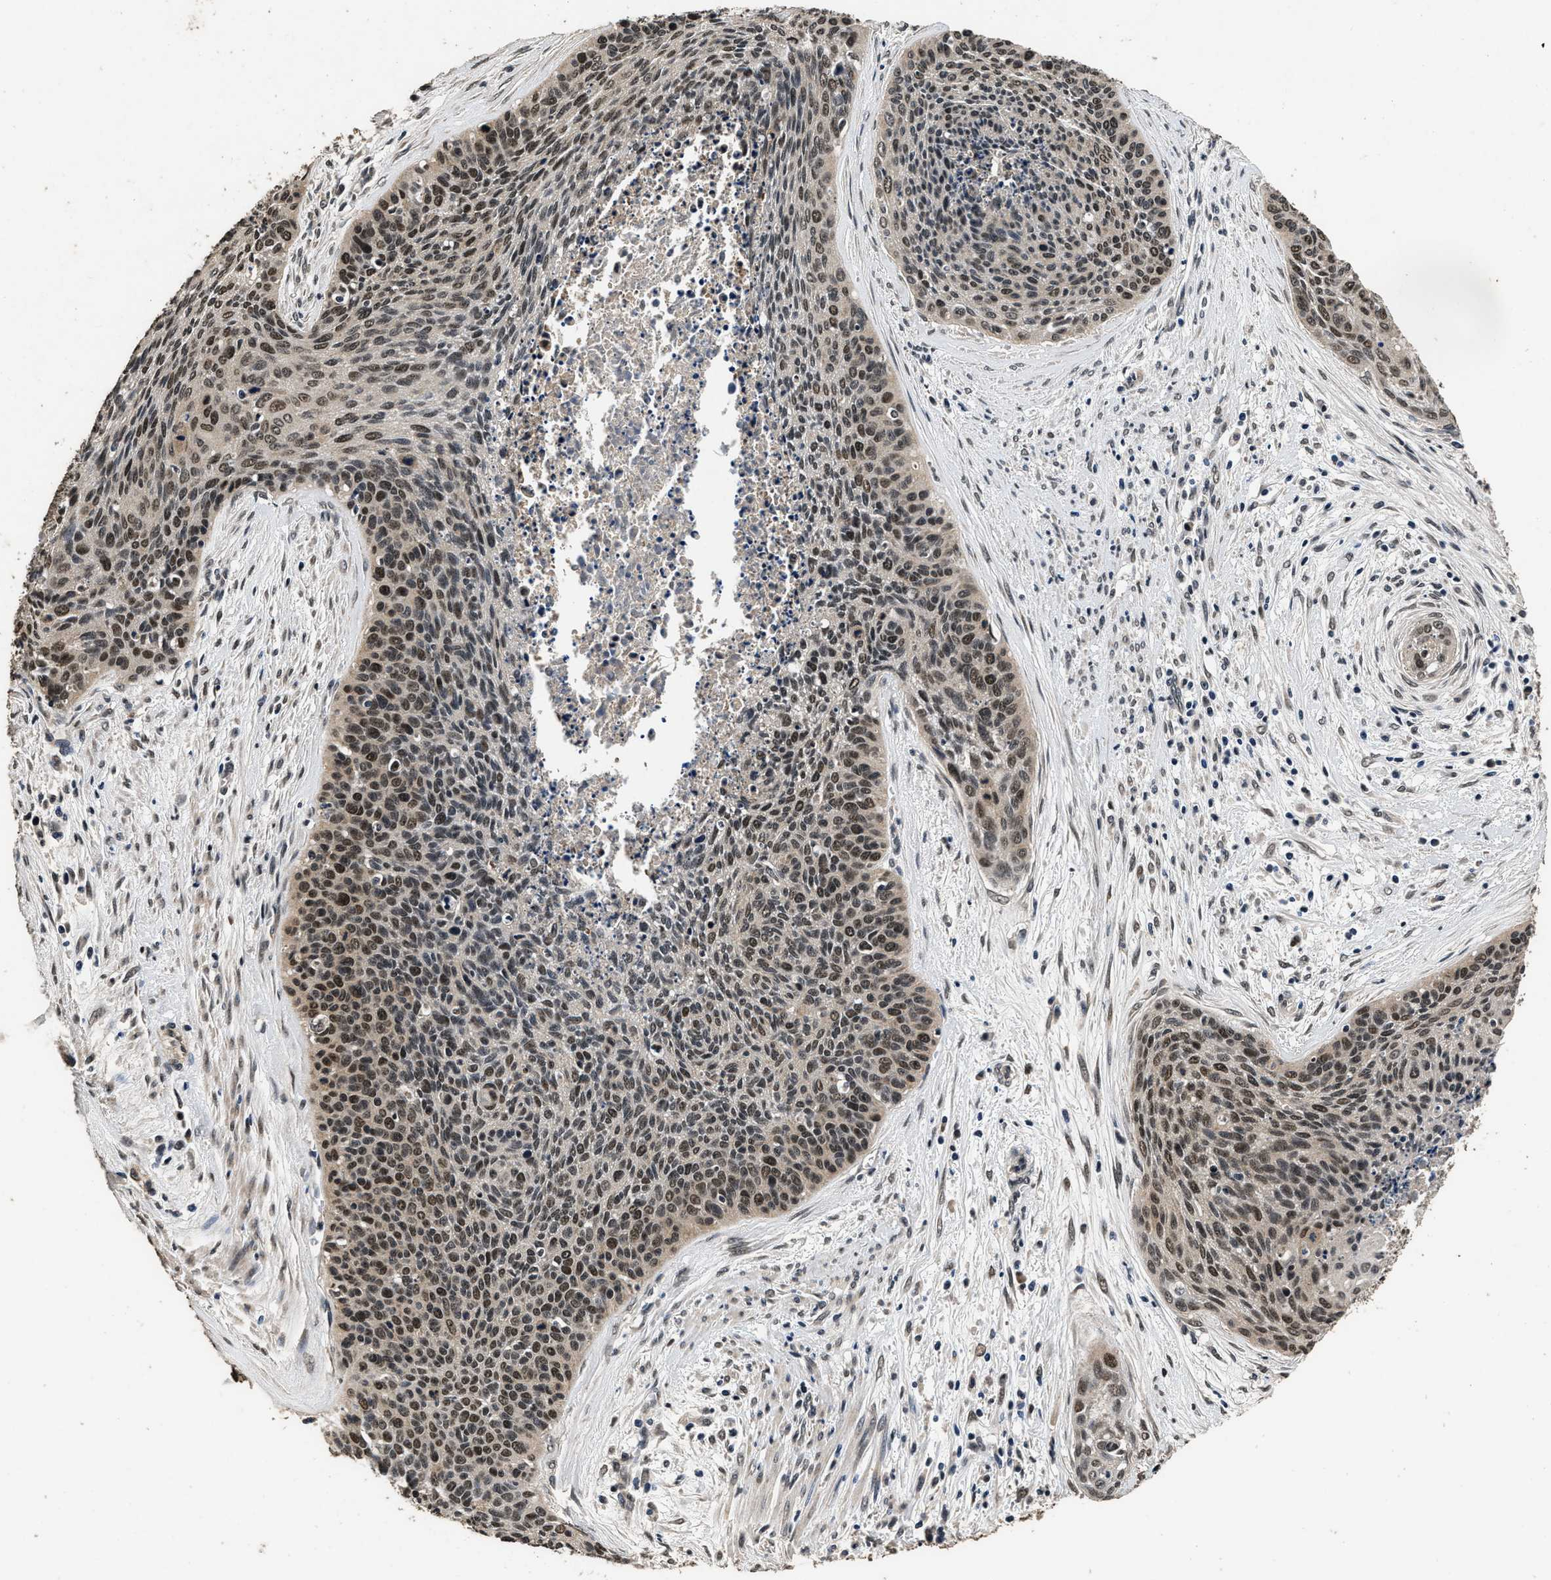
{"staining": {"intensity": "moderate", "quantity": ">75%", "location": "nuclear"}, "tissue": "cervical cancer", "cell_type": "Tumor cells", "image_type": "cancer", "snomed": [{"axis": "morphology", "description": "Squamous cell carcinoma, NOS"}, {"axis": "topography", "description": "Cervix"}], "caption": "Immunohistochemistry micrograph of human cervical cancer stained for a protein (brown), which displays medium levels of moderate nuclear expression in about >75% of tumor cells.", "gene": "CSTF1", "patient": {"sex": "female", "age": 55}}